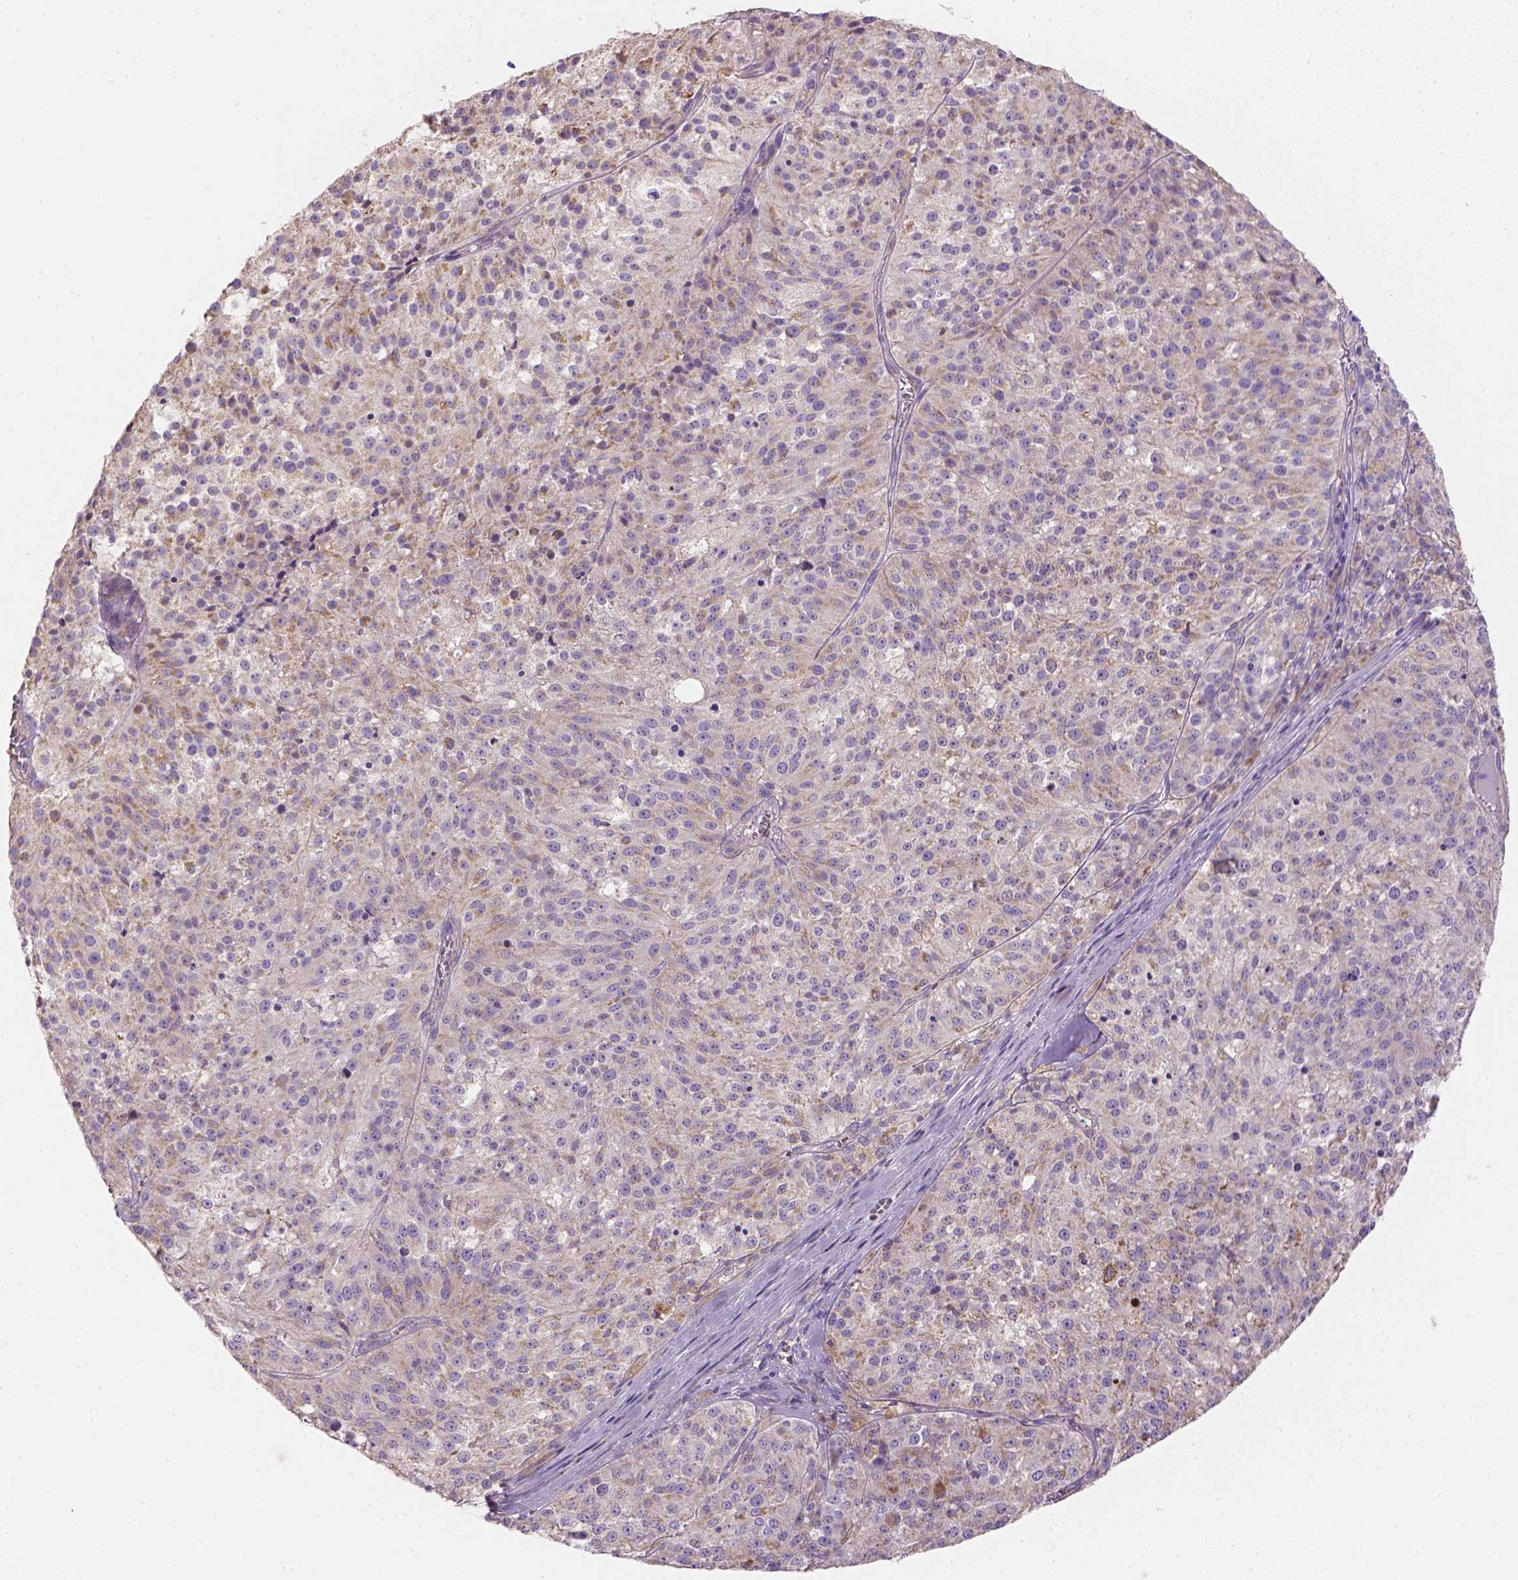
{"staining": {"intensity": "negative", "quantity": "none", "location": "none"}, "tissue": "melanoma", "cell_type": "Tumor cells", "image_type": "cancer", "snomed": [{"axis": "morphology", "description": "Malignant melanoma, Metastatic site"}, {"axis": "topography", "description": "Lymph node"}], "caption": "There is no significant positivity in tumor cells of malignant melanoma (metastatic site). Nuclei are stained in blue.", "gene": "HTRA1", "patient": {"sex": "female", "age": 64}}